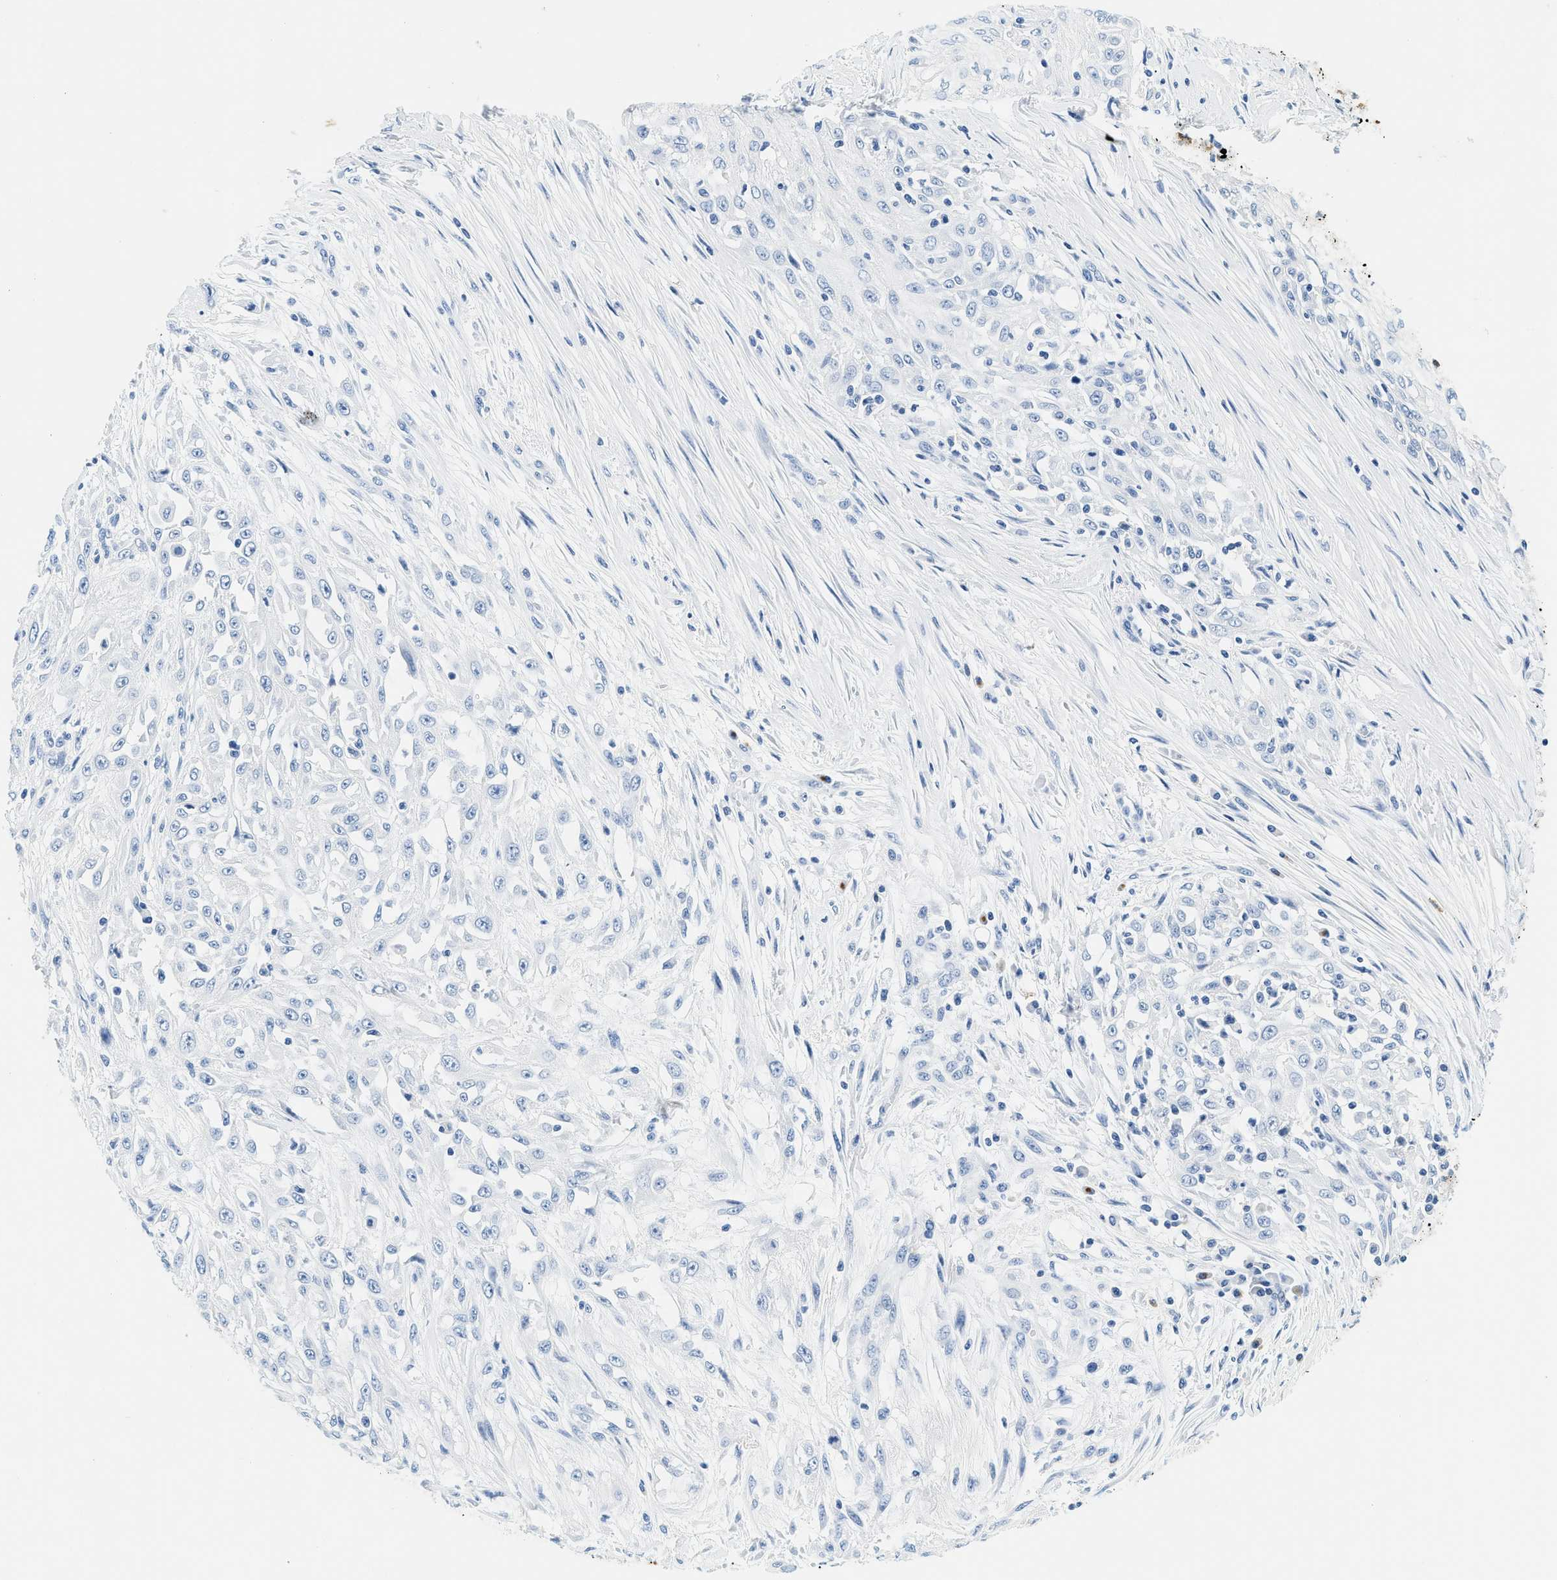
{"staining": {"intensity": "negative", "quantity": "none", "location": "none"}, "tissue": "skin cancer", "cell_type": "Tumor cells", "image_type": "cancer", "snomed": [{"axis": "morphology", "description": "Squamous cell carcinoma, NOS"}, {"axis": "morphology", "description": "Squamous cell carcinoma, metastatic, NOS"}, {"axis": "topography", "description": "Skin"}, {"axis": "topography", "description": "Lymph node"}], "caption": "High magnification brightfield microscopy of skin cancer stained with DAB (brown) and counterstained with hematoxylin (blue): tumor cells show no significant positivity.", "gene": "STXBP2", "patient": {"sex": "male", "age": 75}}